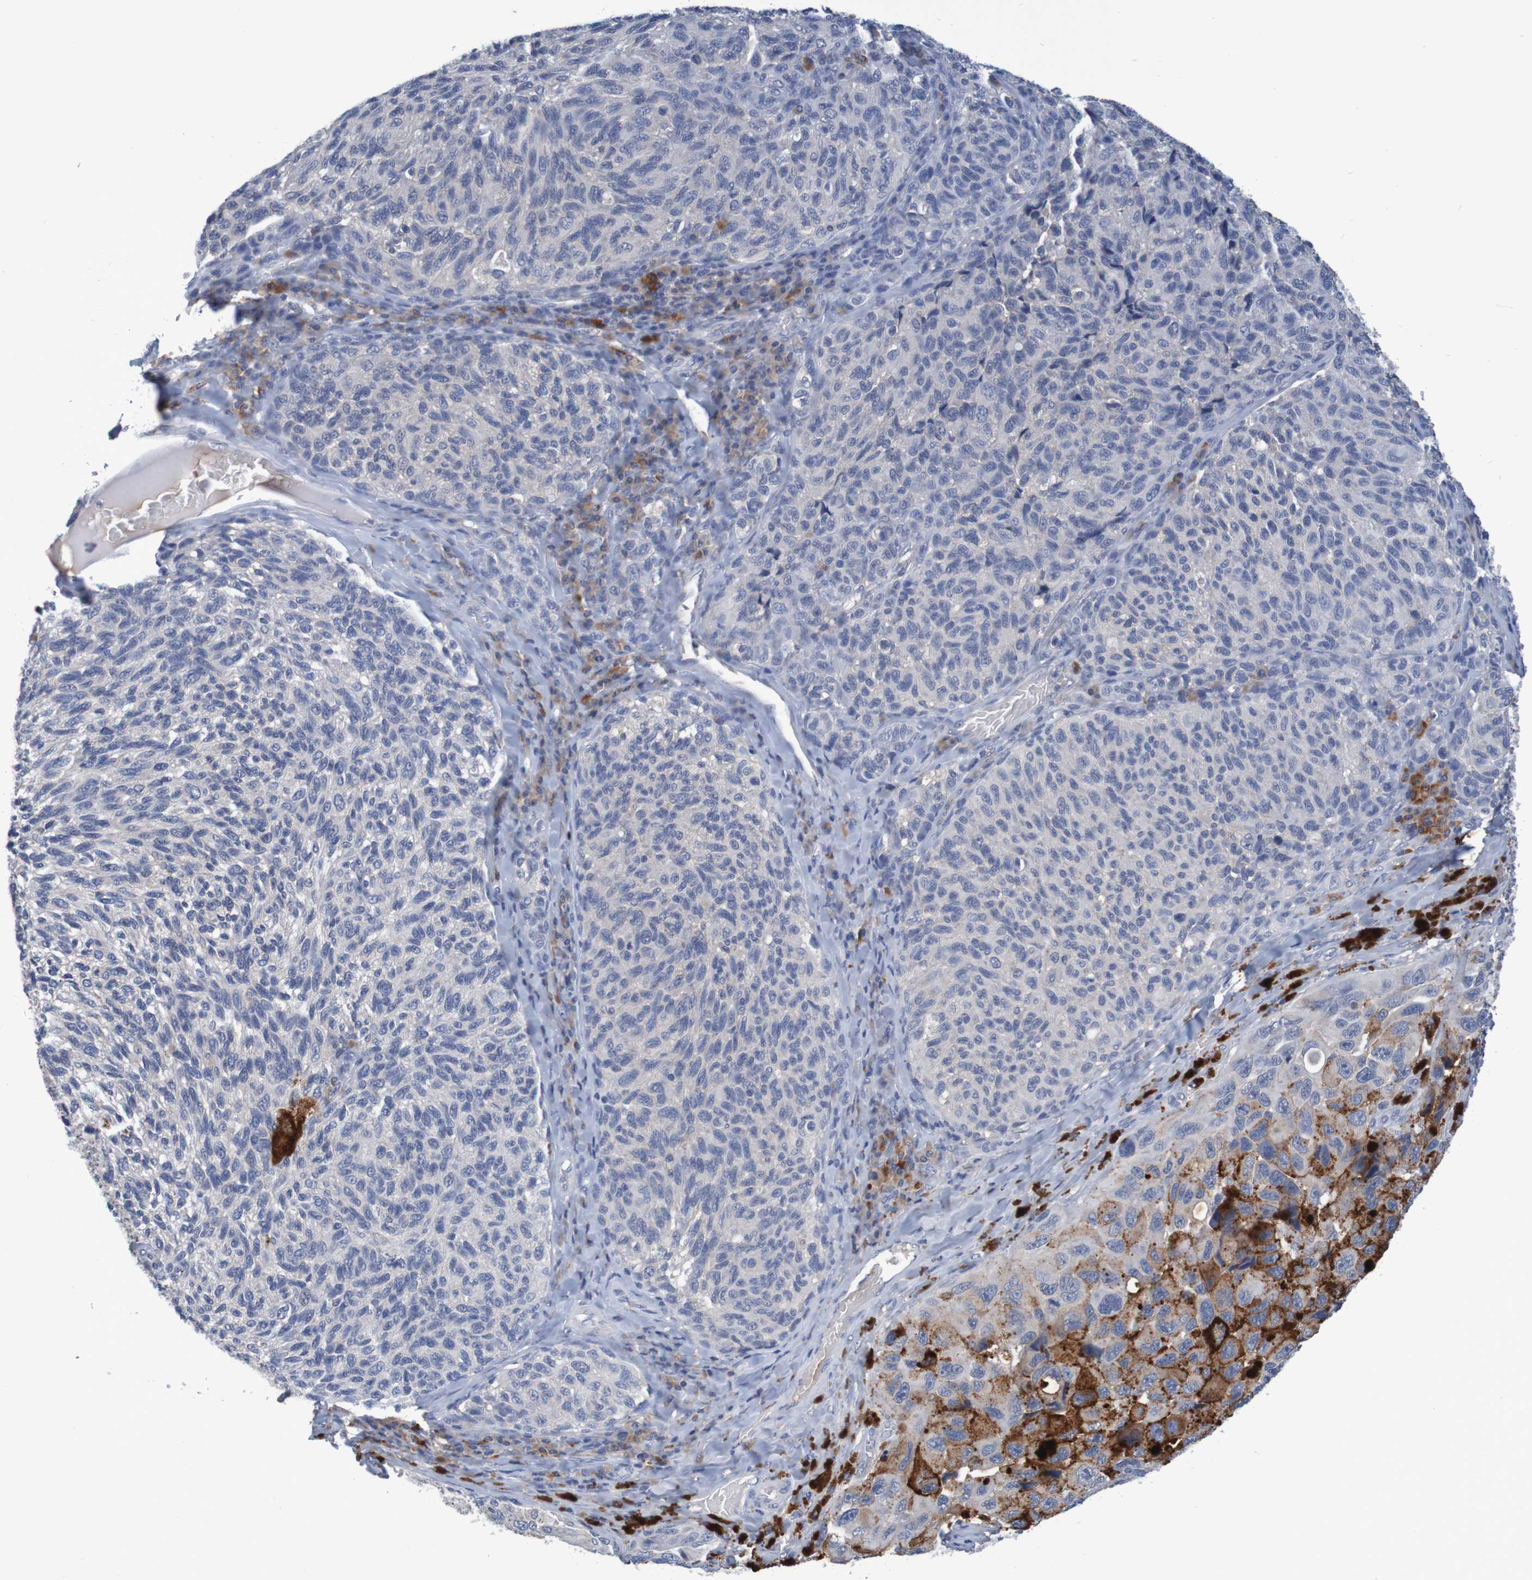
{"staining": {"intensity": "negative", "quantity": "none", "location": "none"}, "tissue": "melanoma", "cell_type": "Tumor cells", "image_type": "cancer", "snomed": [{"axis": "morphology", "description": "Malignant melanoma, NOS"}, {"axis": "topography", "description": "Skin"}], "caption": "Tumor cells show no significant protein staining in melanoma. (DAB (3,3'-diaminobenzidine) immunohistochemistry with hematoxylin counter stain).", "gene": "LTA", "patient": {"sex": "female", "age": 73}}